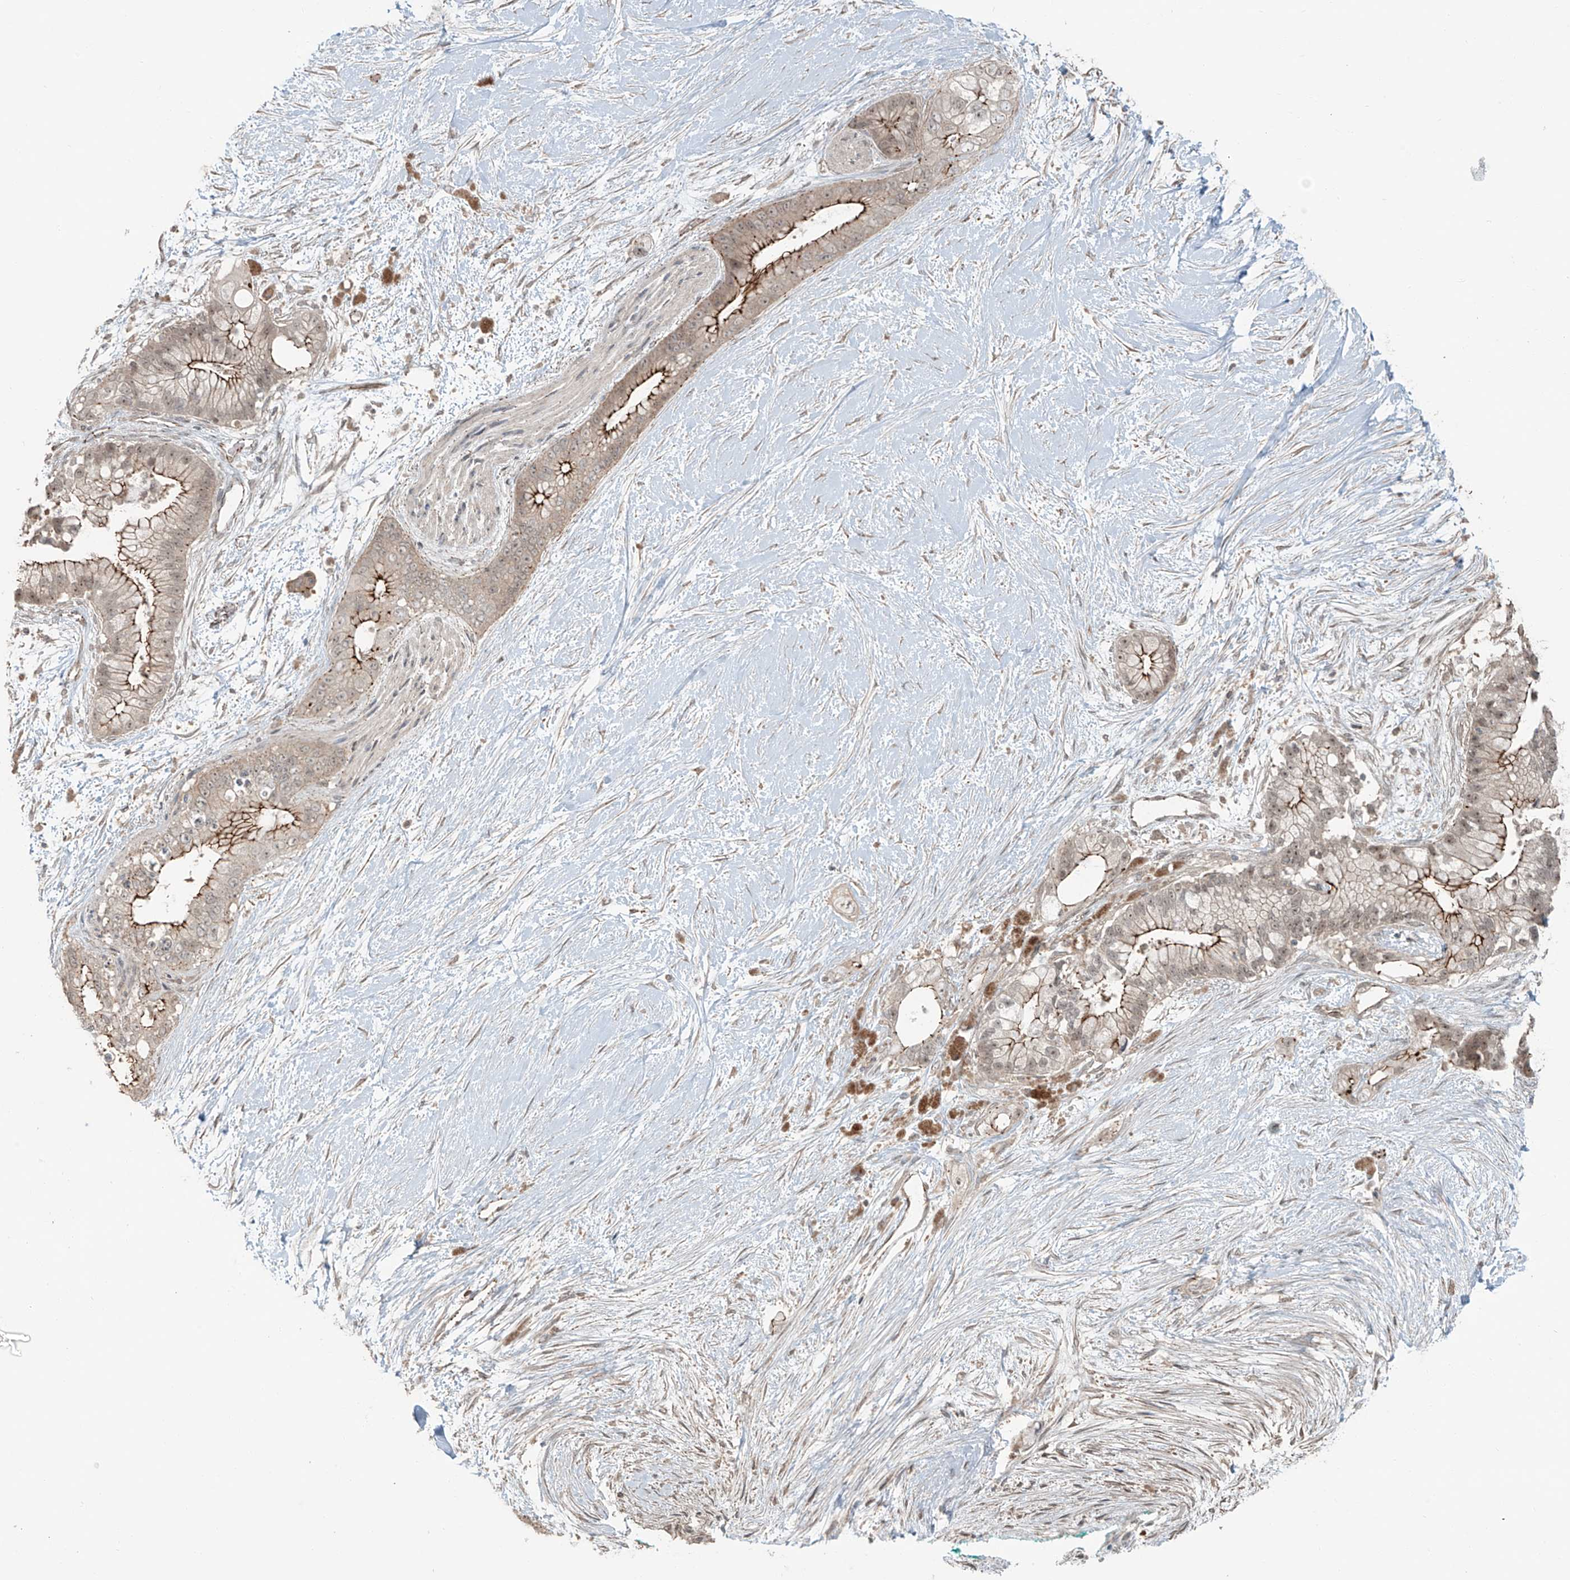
{"staining": {"intensity": "moderate", "quantity": ">75%", "location": "cytoplasmic/membranous,nuclear"}, "tissue": "pancreatic cancer", "cell_type": "Tumor cells", "image_type": "cancer", "snomed": [{"axis": "morphology", "description": "Adenocarcinoma, NOS"}, {"axis": "topography", "description": "Pancreas"}], "caption": "Adenocarcinoma (pancreatic) stained with IHC shows moderate cytoplasmic/membranous and nuclear staining in approximately >75% of tumor cells.", "gene": "ZNF16", "patient": {"sex": "male", "age": 53}}